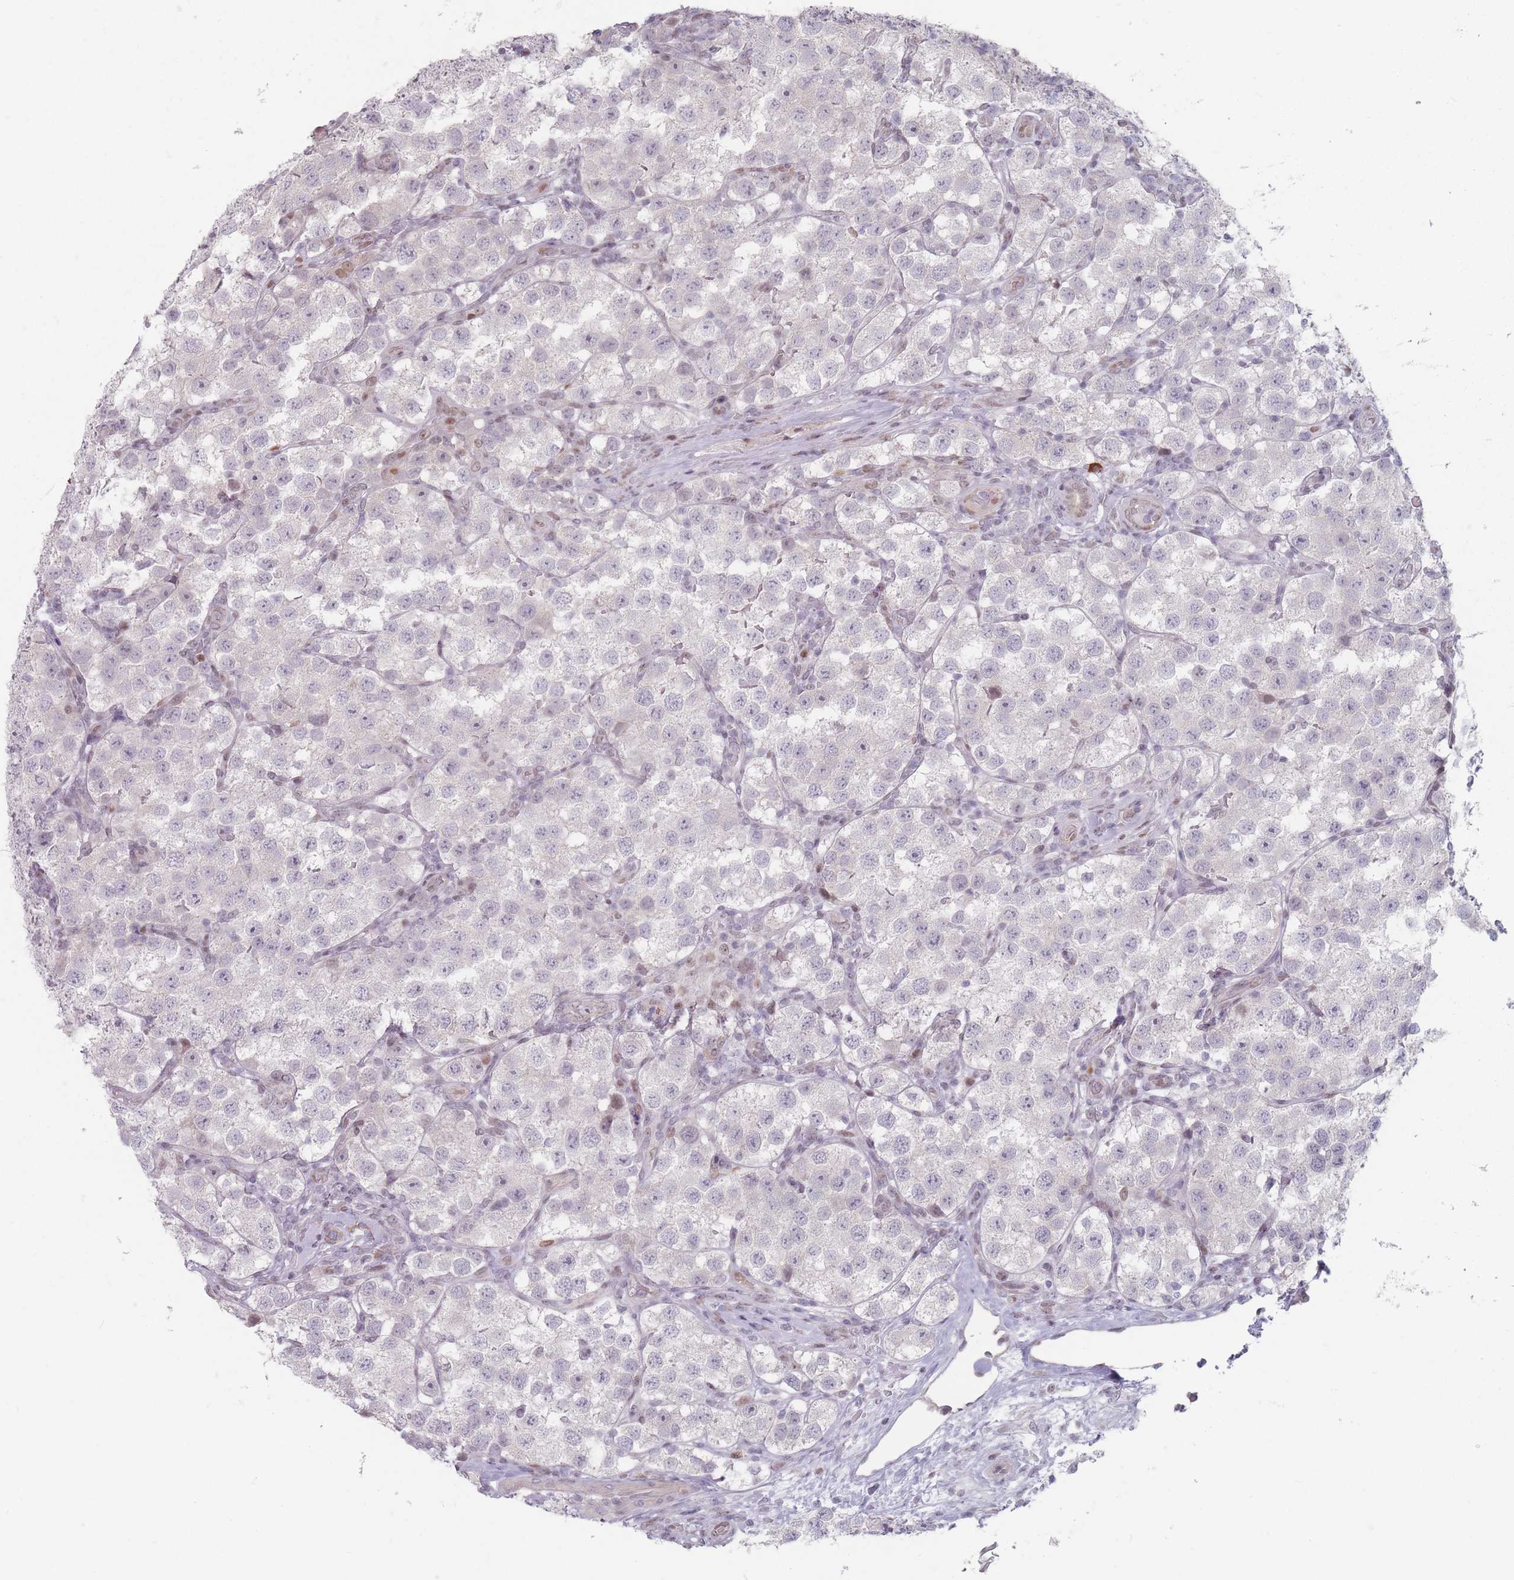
{"staining": {"intensity": "negative", "quantity": "none", "location": "none"}, "tissue": "testis cancer", "cell_type": "Tumor cells", "image_type": "cancer", "snomed": [{"axis": "morphology", "description": "Seminoma, NOS"}, {"axis": "topography", "description": "Testis"}], "caption": "A photomicrograph of seminoma (testis) stained for a protein demonstrates no brown staining in tumor cells.", "gene": "SH3BGRL2", "patient": {"sex": "male", "age": 37}}